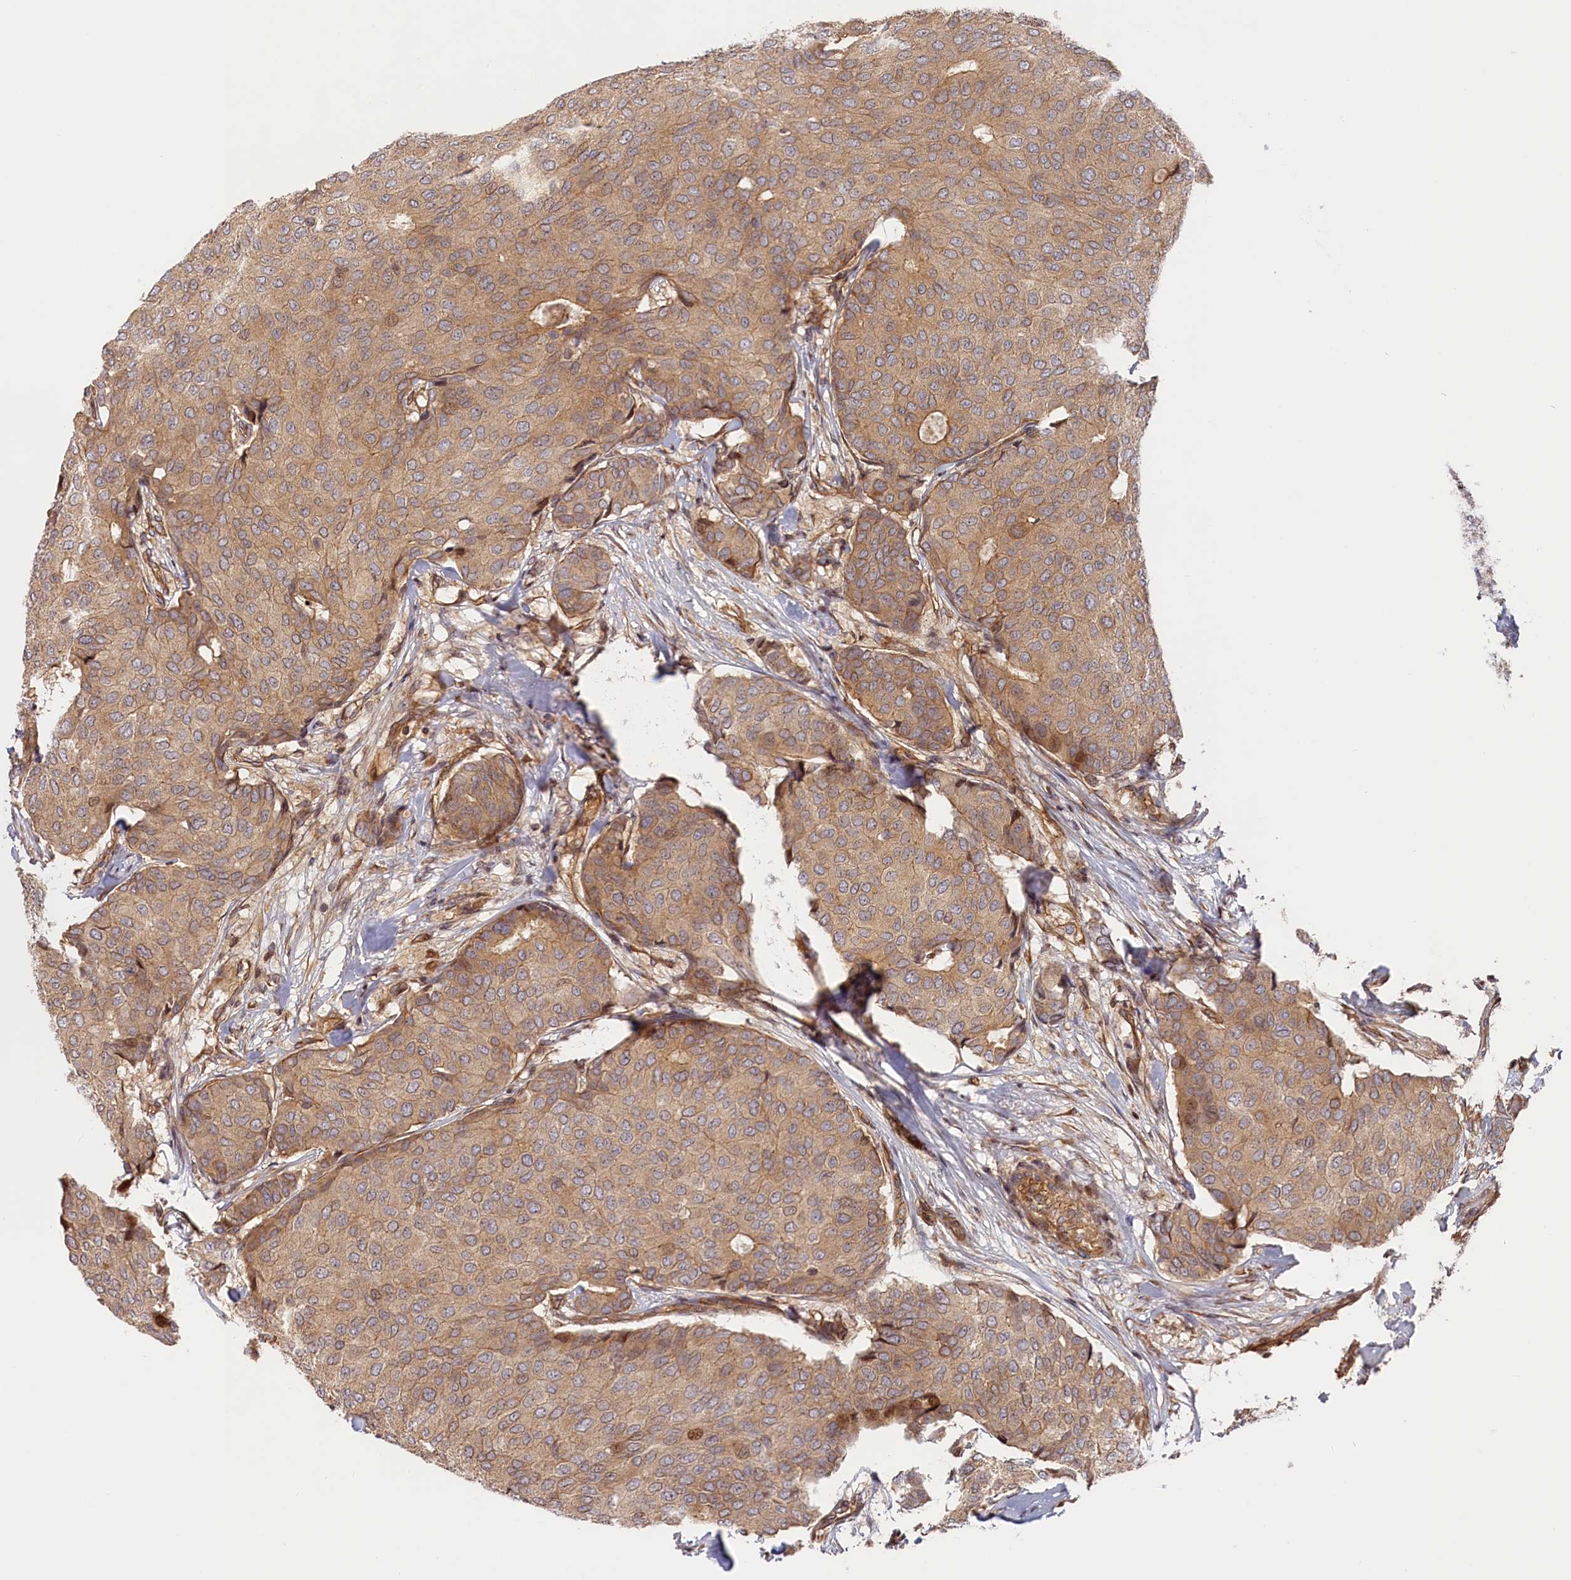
{"staining": {"intensity": "weak", "quantity": ">75%", "location": "cytoplasmic/membranous"}, "tissue": "breast cancer", "cell_type": "Tumor cells", "image_type": "cancer", "snomed": [{"axis": "morphology", "description": "Duct carcinoma"}, {"axis": "topography", "description": "Breast"}], "caption": "This image demonstrates IHC staining of human infiltrating ductal carcinoma (breast), with low weak cytoplasmic/membranous staining in about >75% of tumor cells.", "gene": "CEP44", "patient": {"sex": "female", "age": 75}}